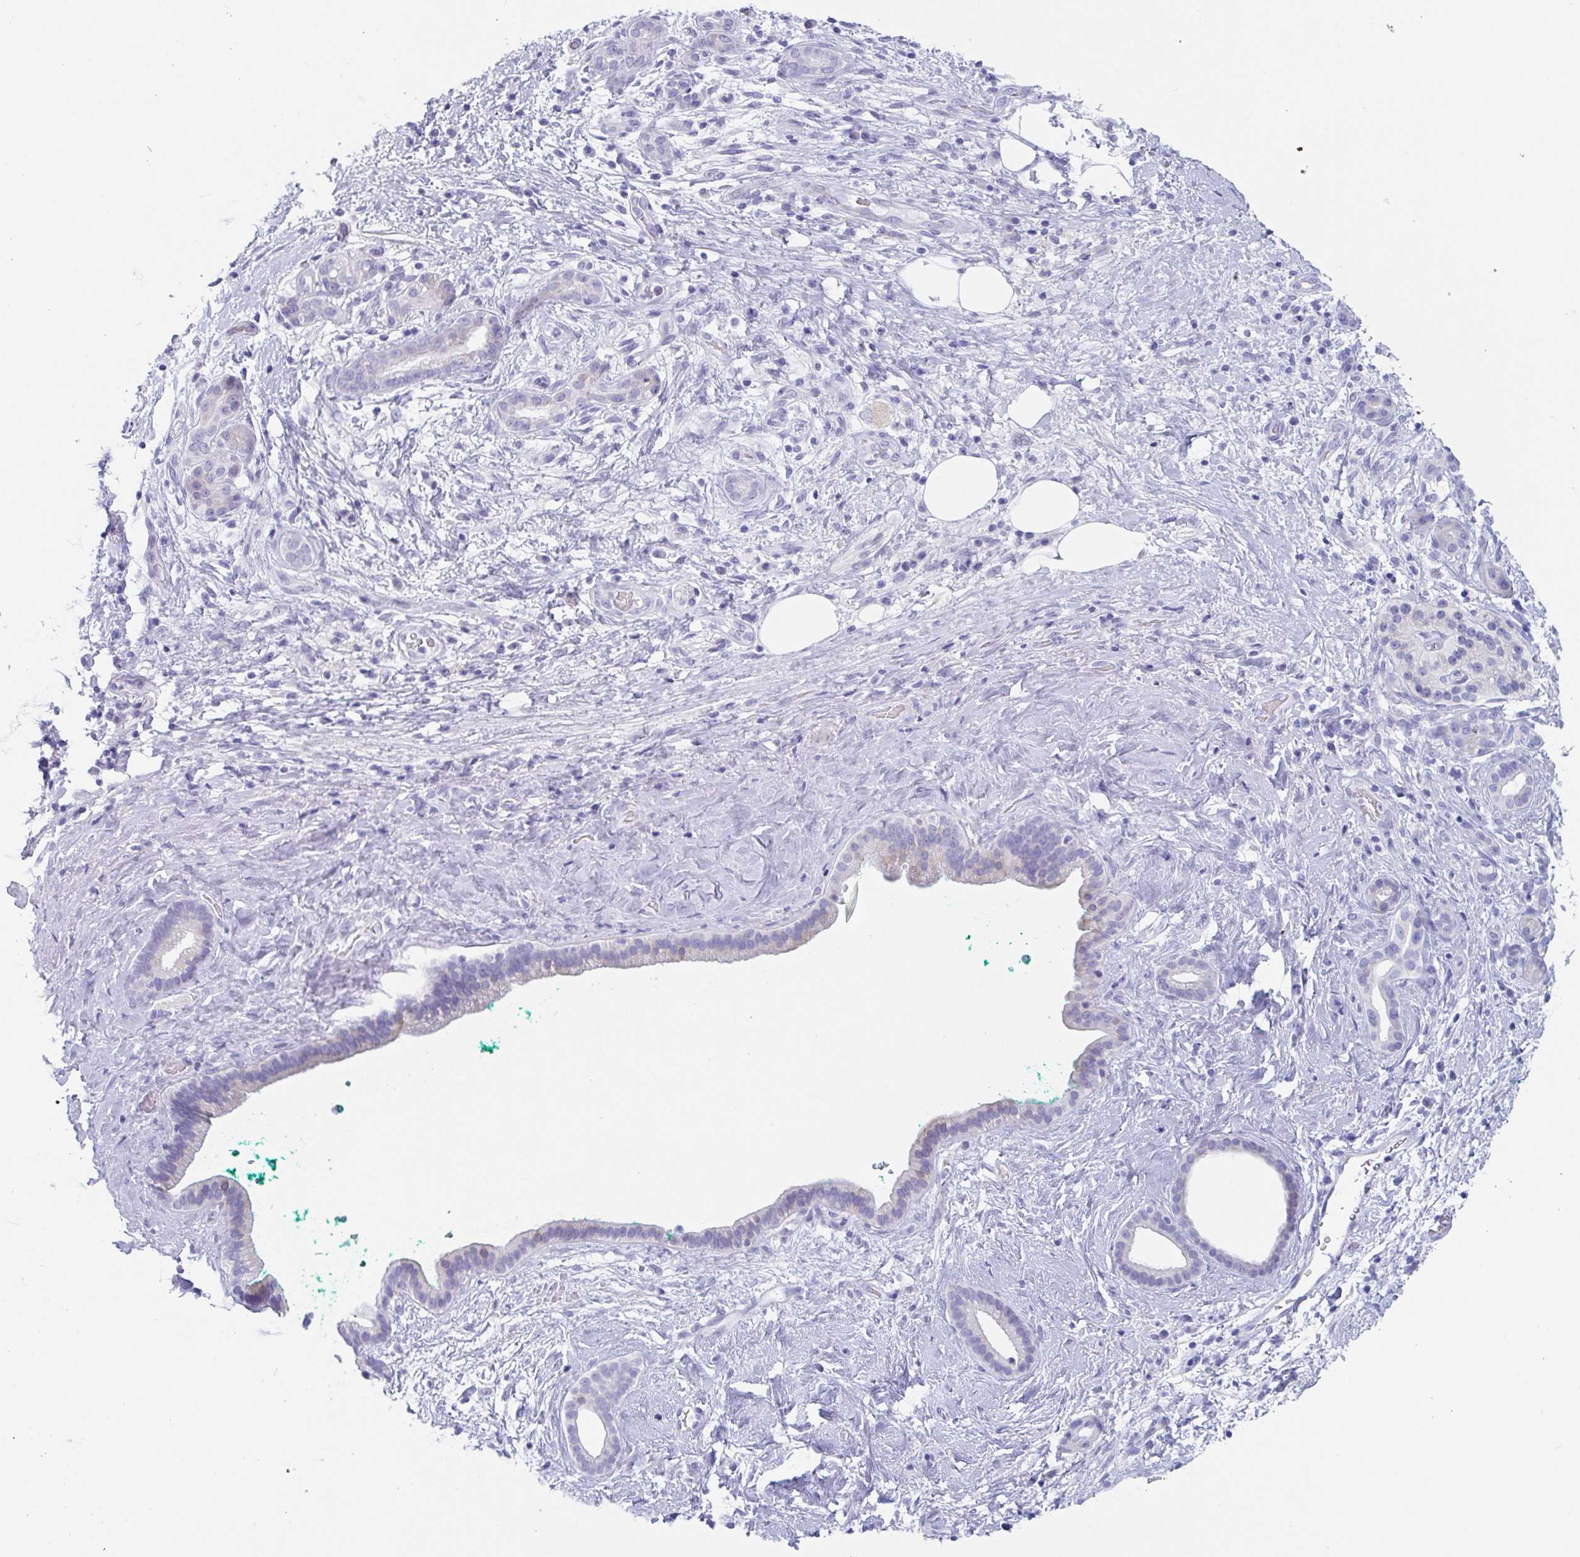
{"staining": {"intensity": "negative", "quantity": "none", "location": "none"}, "tissue": "pancreatic cancer", "cell_type": "Tumor cells", "image_type": "cancer", "snomed": [{"axis": "morphology", "description": "Adenocarcinoma, NOS"}, {"axis": "topography", "description": "Pancreas"}], "caption": "Tumor cells show no significant positivity in adenocarcinoma (pancreatic).", "gene": "ZPBP", "patient": {"sex": "male", "age": 78}}